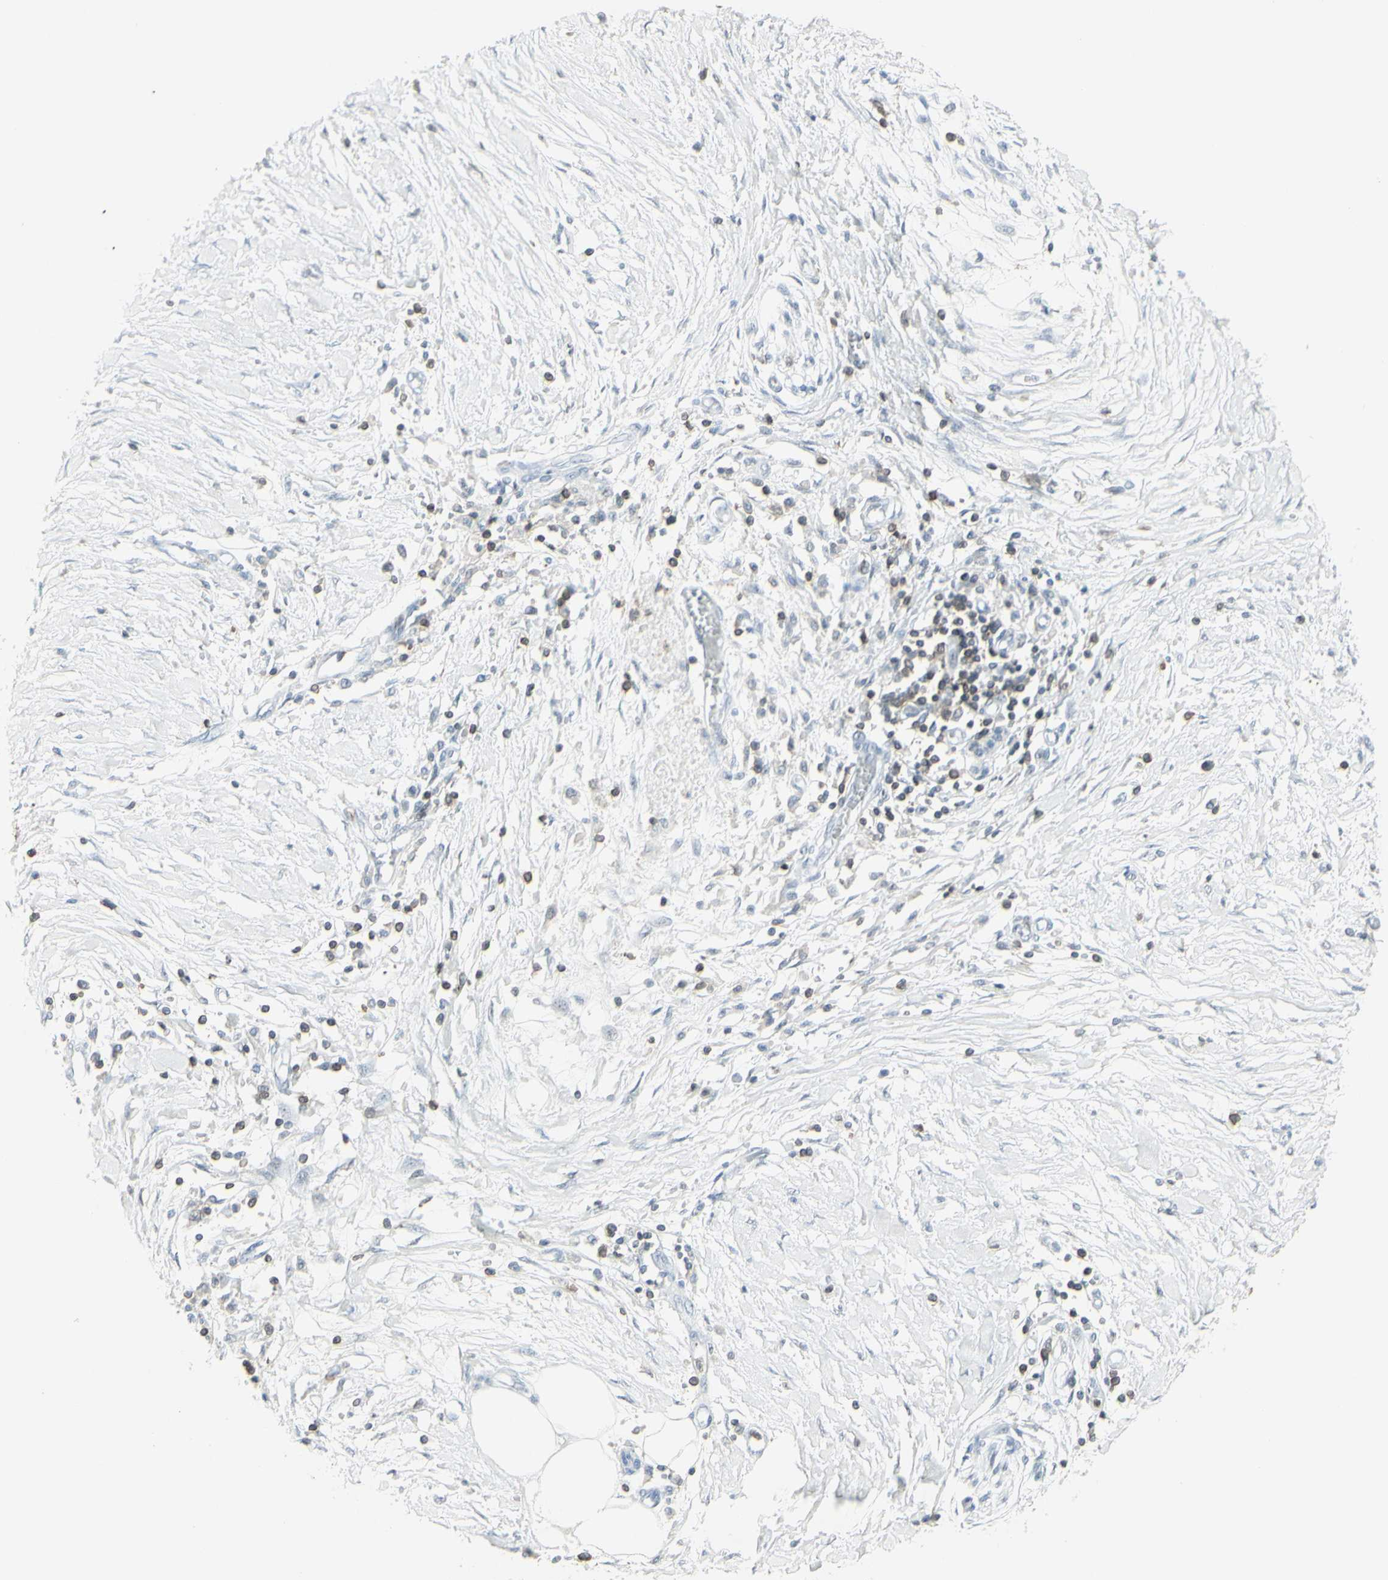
{"staining": {"intensity": "negative", "quantity": "none", "location": "none"}, "tissue": "pancreatic cancer", "cell_type": "Tumor cells", "image_type": "cancer", "snomed": [{"axis": "morphology", "description": "Adenocarcinoma, NOS"}, {"axis": "topography", "description": "Pancreas"}], "caption": "This is a micrograph of immunohistochemistry staining of pancreatic adenocarcinoma, which shows no staining in tumor cells. Brightfield microscopy of IHC stained with DAB (3,3'-diaminobenzidine) (brown) and hematoxylin (blue), captured at high magnification.", "gene": "NRG1", "patient": {"sex": "female", "age": 70}}